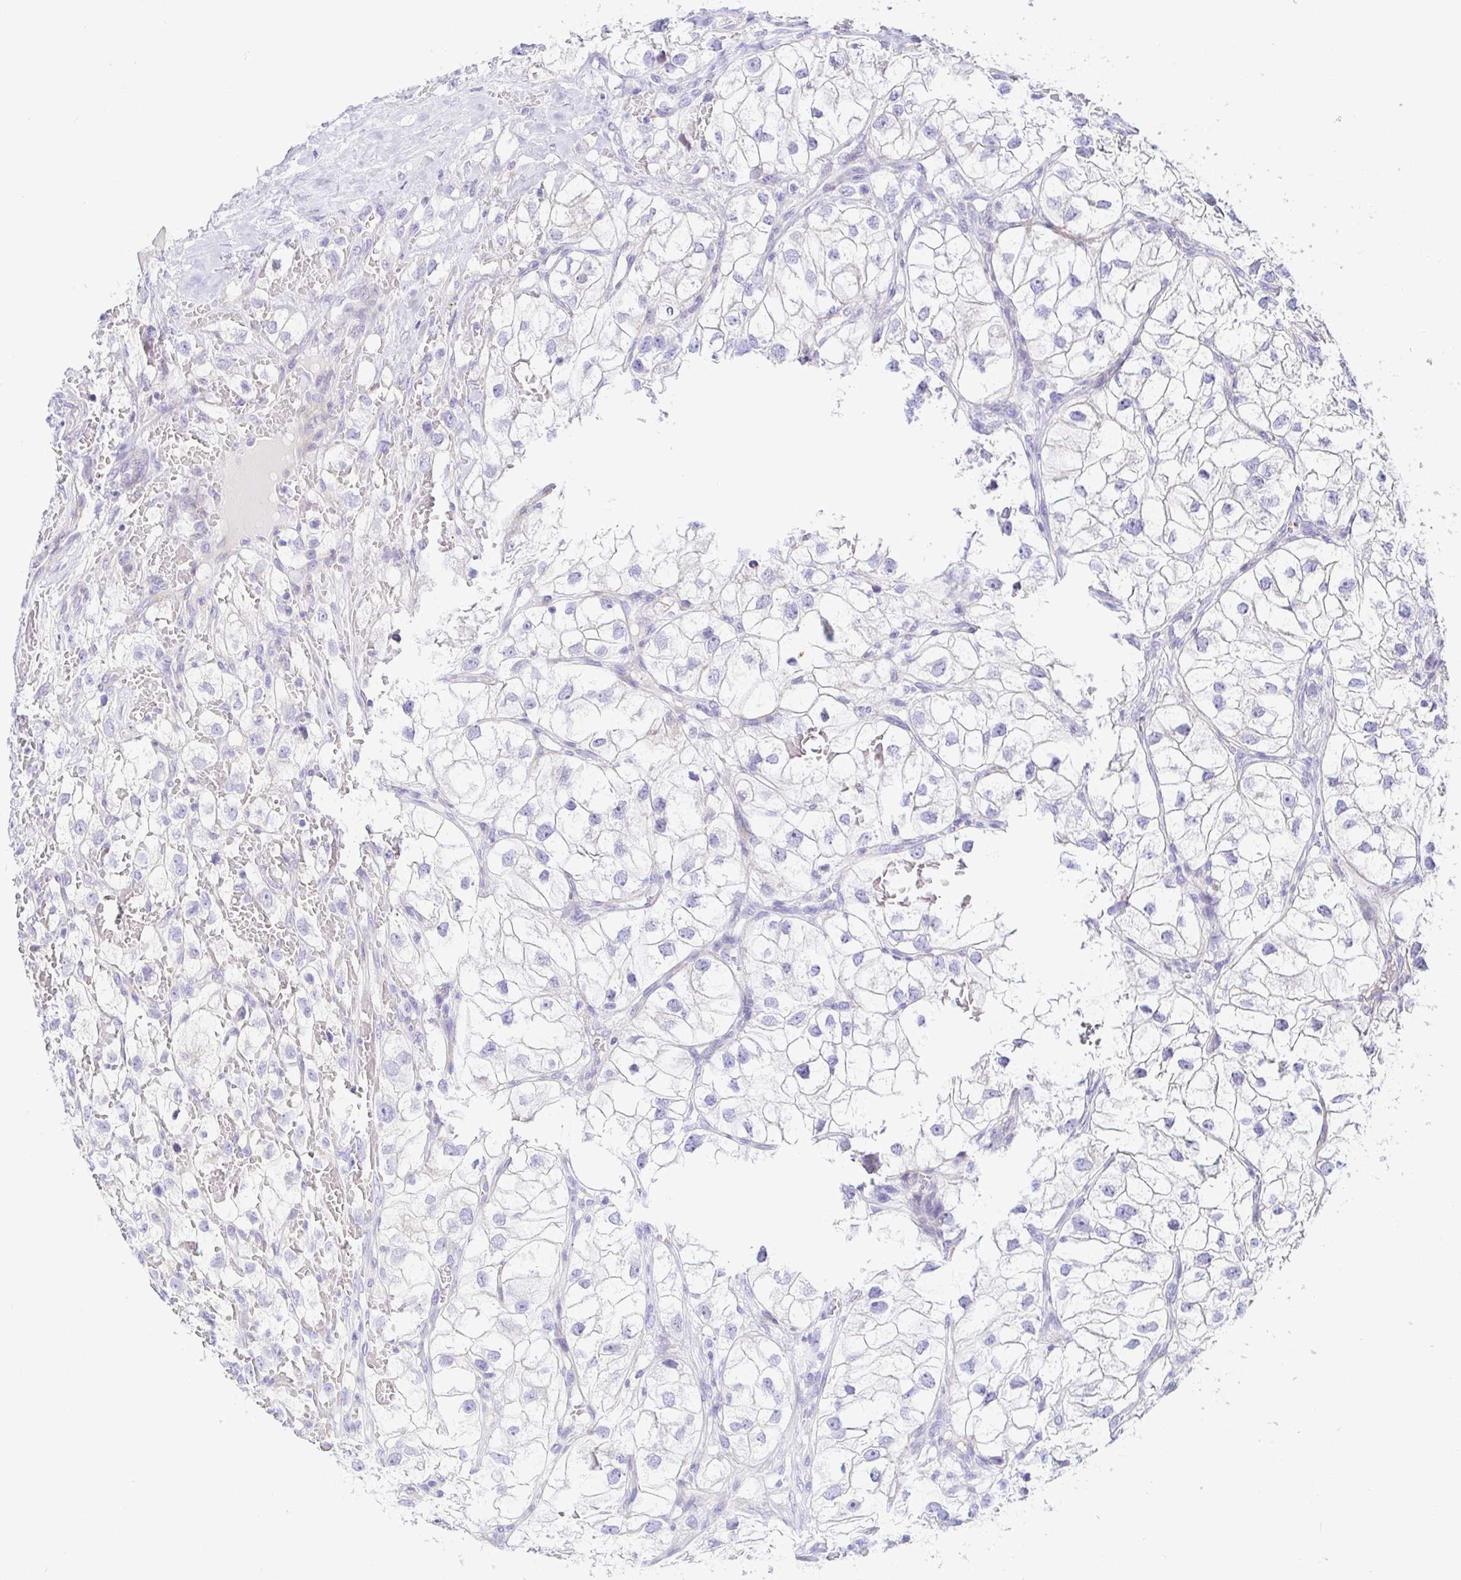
{"staining": {"intensity": "negative", "quantity": "none", "location": "none"}, "tissue": "renal cancer", "cell_type": "Tumor cells", "image_type": "cancer", "snomed": [{"axis": "morphology", "description": "Adenocarcinoma, NOS"}, {"axis": "topography", "description": "Kidney"}], "caption": "IHC histopathology image of neoplastic tissue: renal adenocarcinoma stained with DAB (3,3'-diaminobenzidine) demonstrates no significant protein expression in tumor cells.", "gene": "PINLYP", "patient": {"sex": "male", "age": 59}}